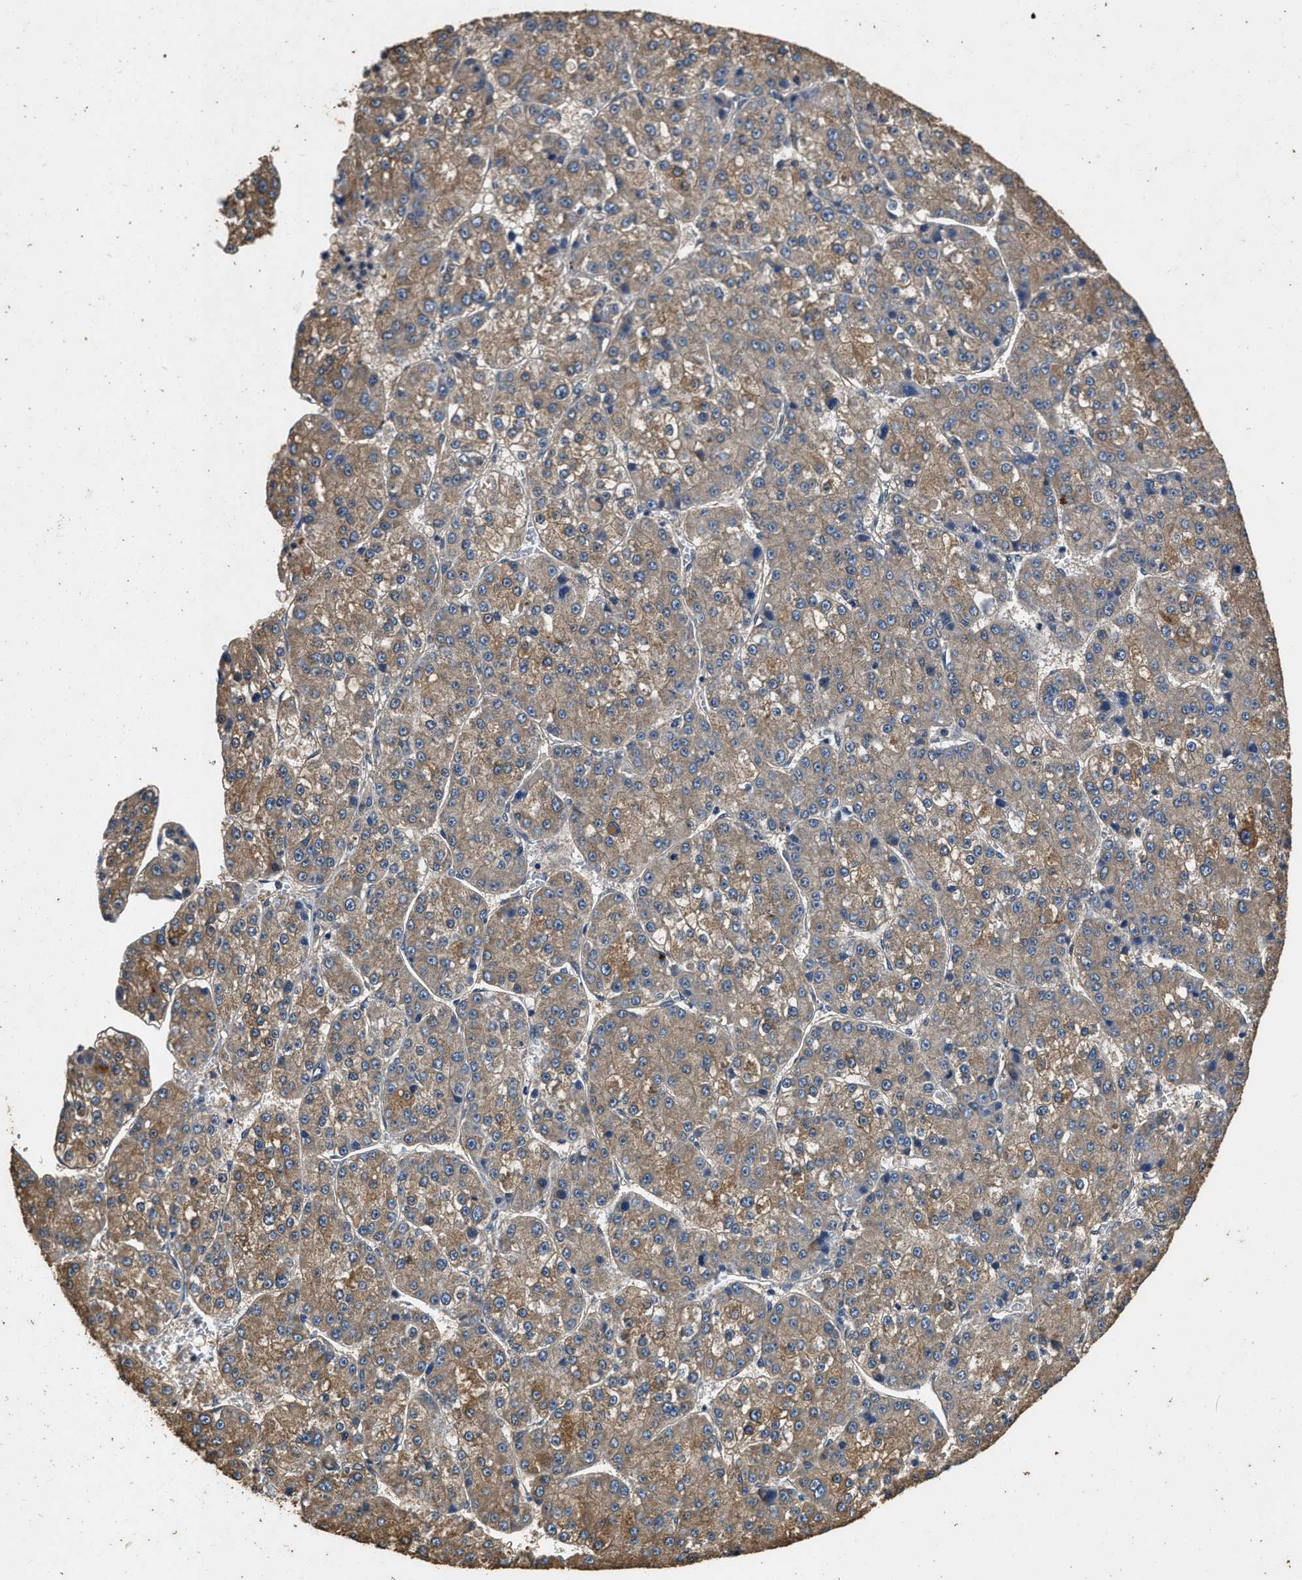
{"staining": {"intensity": "moderate", "quantity": "25%-75%", "location": "cytoplasmic/membranous"}, "tissue": "liver cancer", "cell_type": "Tumor cells", "image_type": "cancer", "snomed": [{"axis": "morphology", "description": "Carcinoma, Hepatocellular, NOS"}, {"axis": "topography", "description": "Liver"}], "caption": "Moderate cytoplasmic/membranous protein expression is appreciated in about 25%-75% of tumor cells in hepatocellular carcinoma (liver). The staining was performed using DAB, with brown indicating positive protein expression. Nuclei are stained blue with hematoxylin.", "gene": "MIB1", "patient": {"sex": "female", "age": 73}}